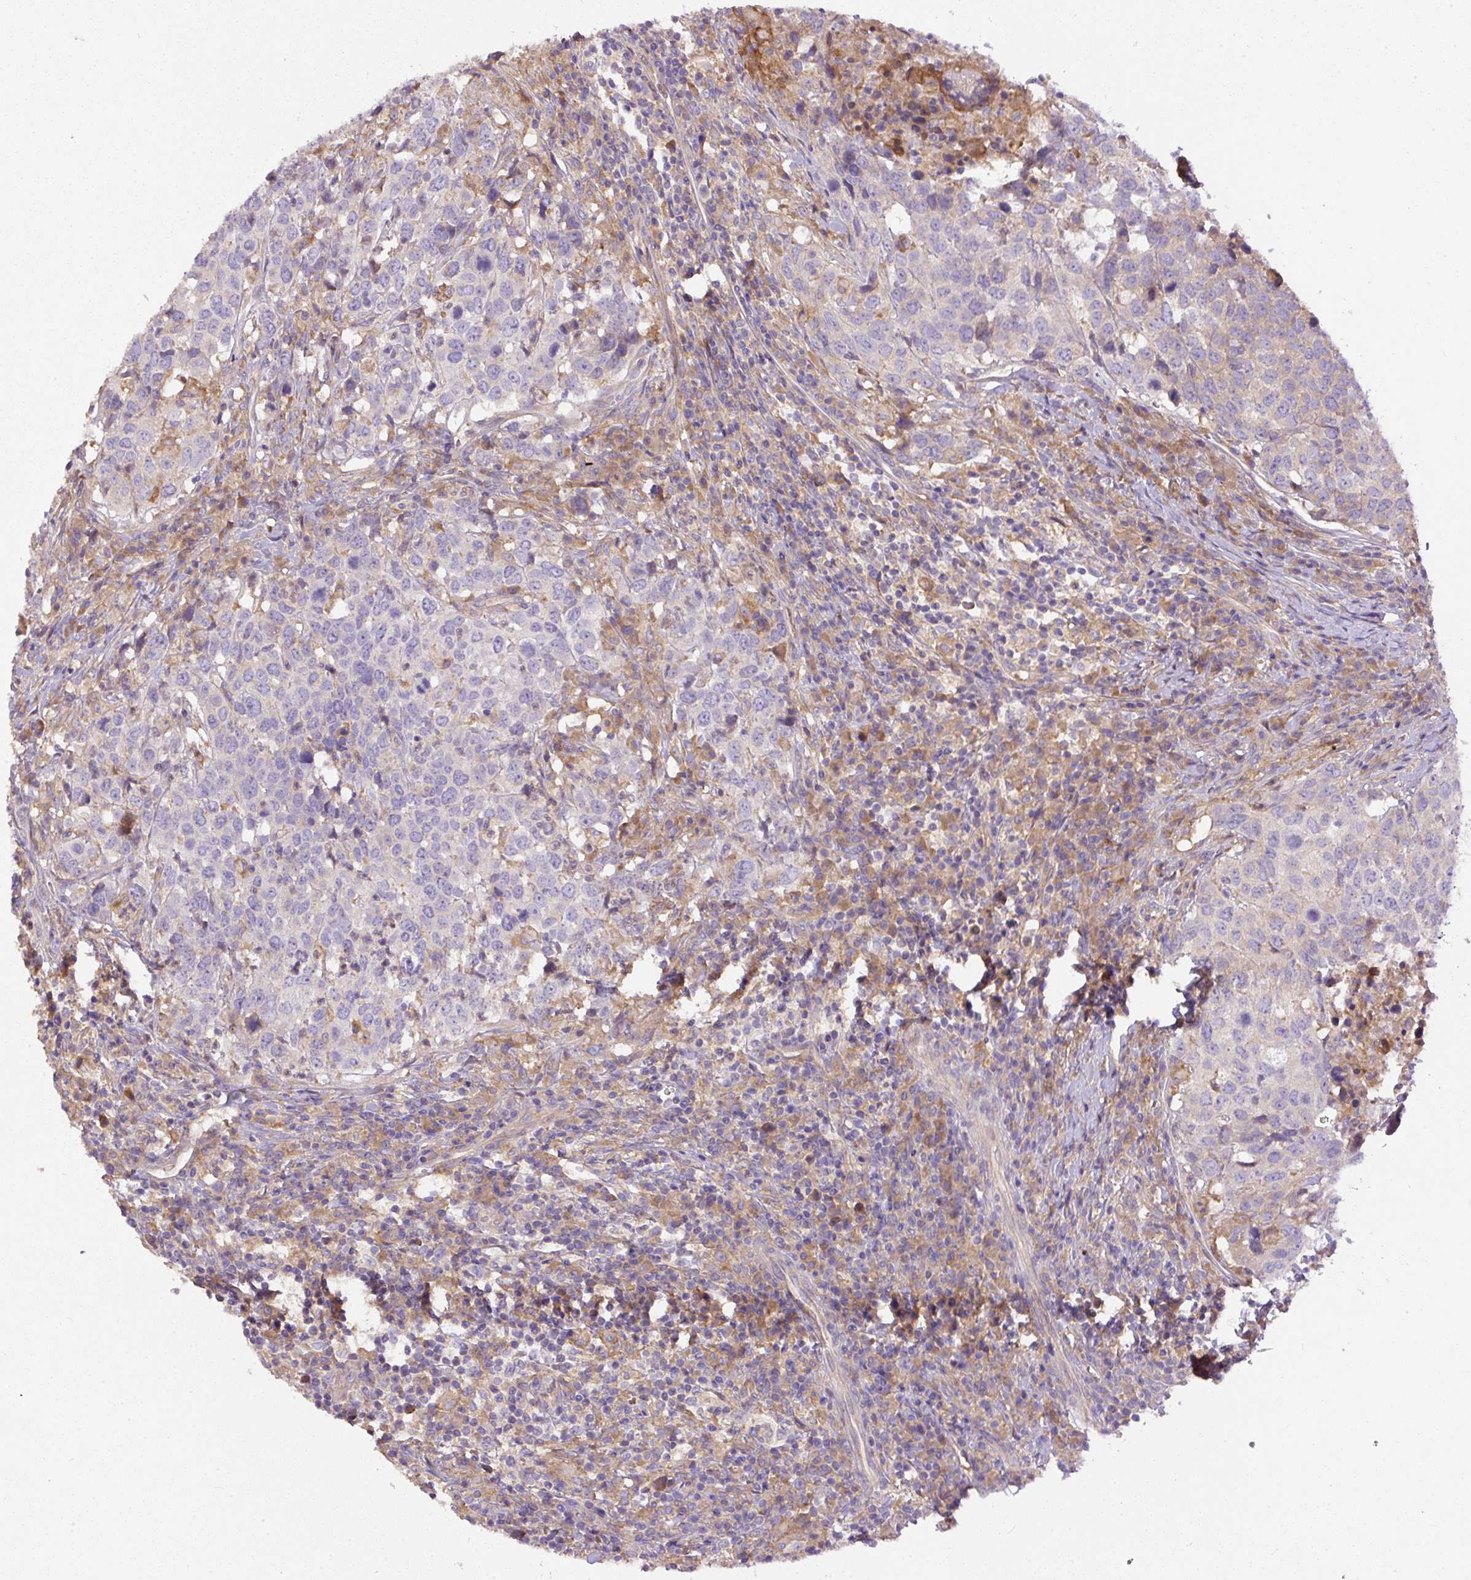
{"staining": {"intensity": "weak", "quantity": "<25%", "location": "cytoplasmic/membranous"}, "tissue": "head and neck cancer", "cell_type": "Tumor cells", "image_type": "cancer", "snomed": [{"axis": "morphology", "description": "Normal tissue, NOS"}, {"axis": "morphology", "description": "Squamous cell carcinoma, NOS"}, {"axis": "topography", "description": "Skeletal muscle"}, {"axis": "topography", "description": "Vascular tissue"}, {"axis": "topography", "description": "Peripheral nerve tissue"}, {"axis": "topography", "description": "Head-Neck"}], "caption": "Immunohistochemistry (IHC) image of human head and neck cancer stained for a protein (brown), which displays no positivity in tumor cells.", "gene": "DAPK1", "patient": {"sex": "male", "age": 66}}